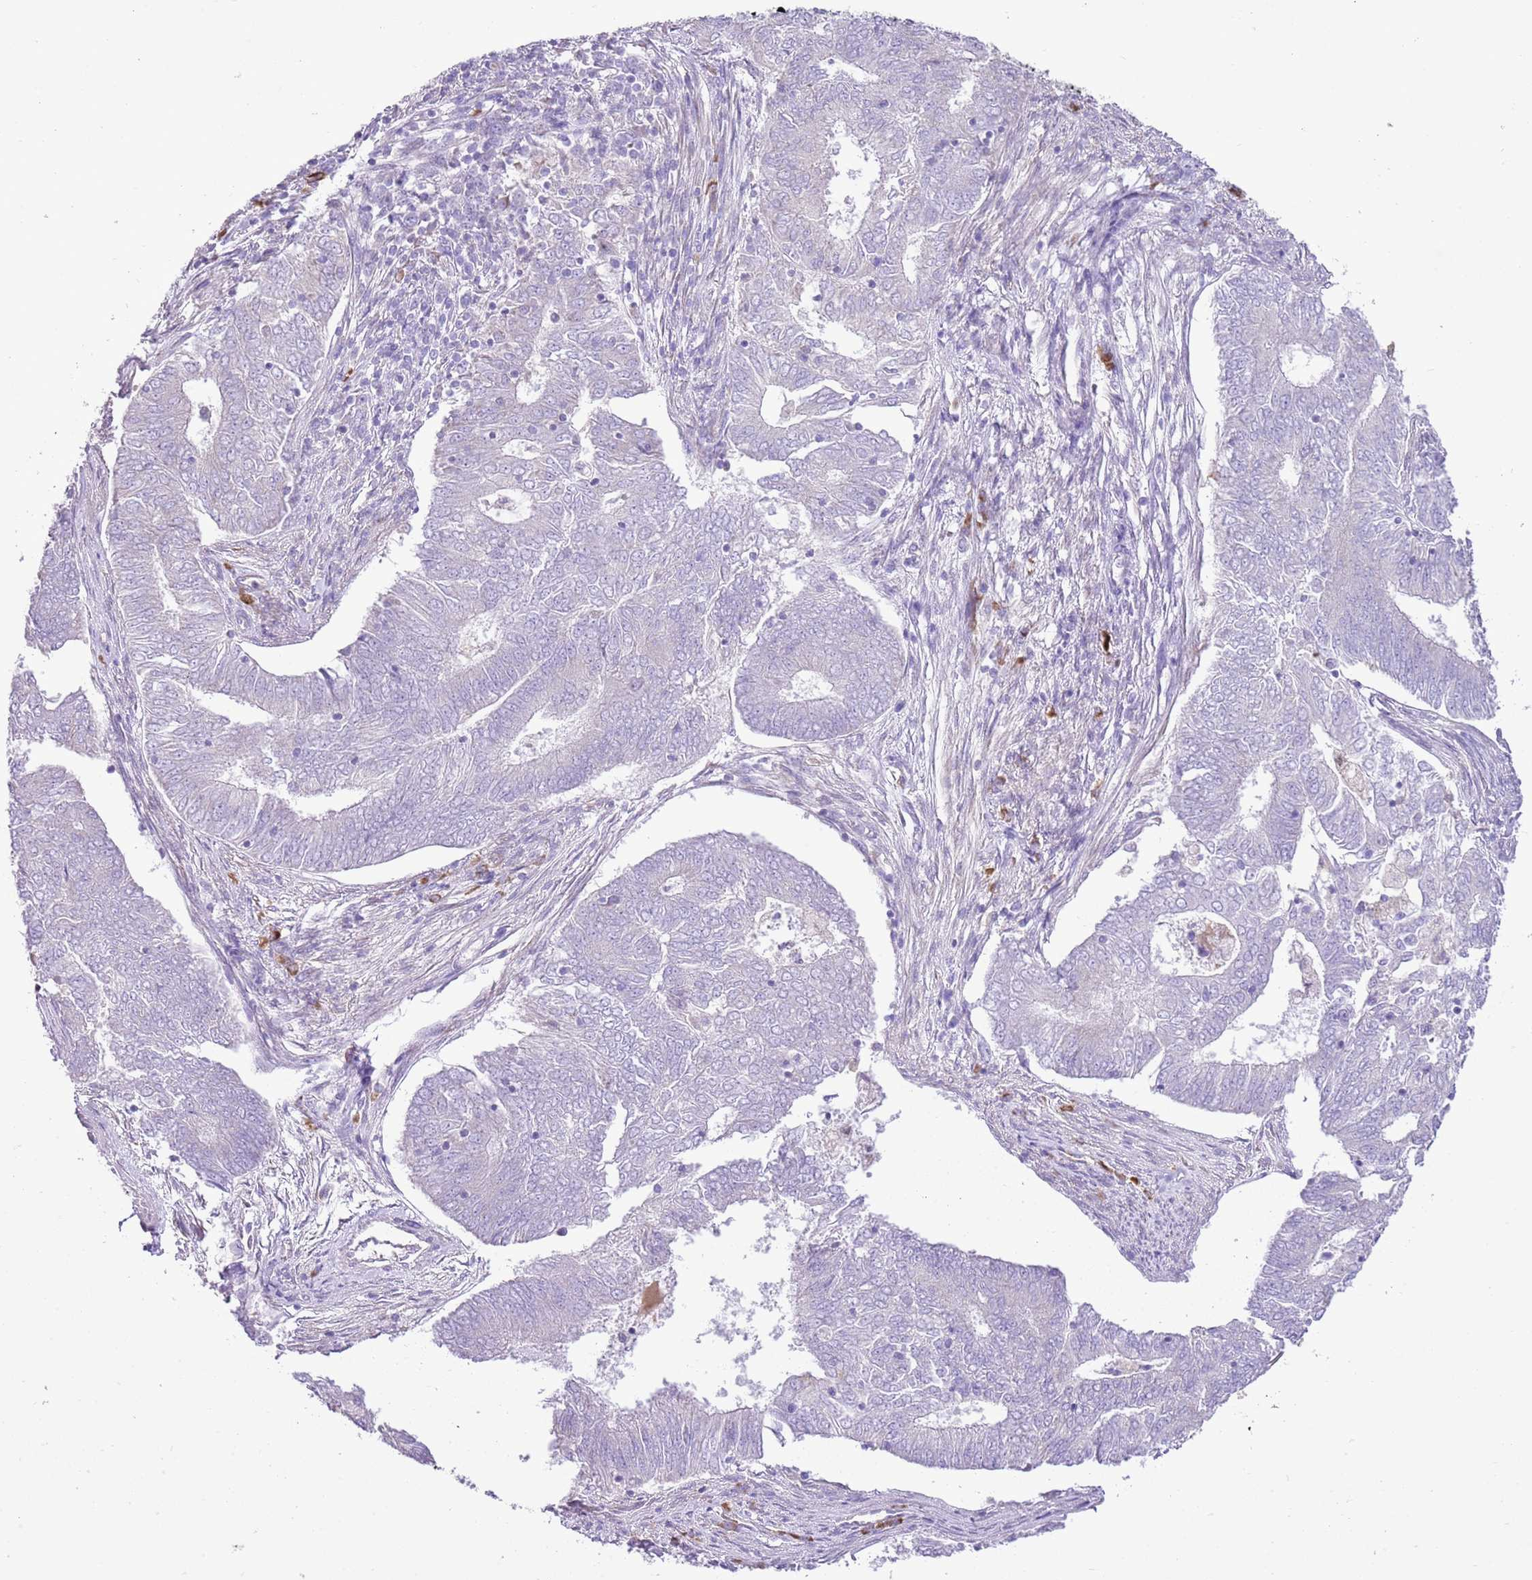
{"staining": {"intensity": "negative", "quantity": "none", "location": "none"}, "tissue": "endometrial cancer", "cell_type": "Tumor cells", "image_type": "cancer", "snomed": [{"axis": "morphology", "description": "Adenocarcinoma, NOS"}, {"axis": "topography", "description": "Endometrium"}], "caption": "The IHC image has no significant positivity in tumor cells of endometrial cancer (adenocarcinoma) tissue.", "gene": "AAR2", "patient": {"sex": "female", "age": 62}}